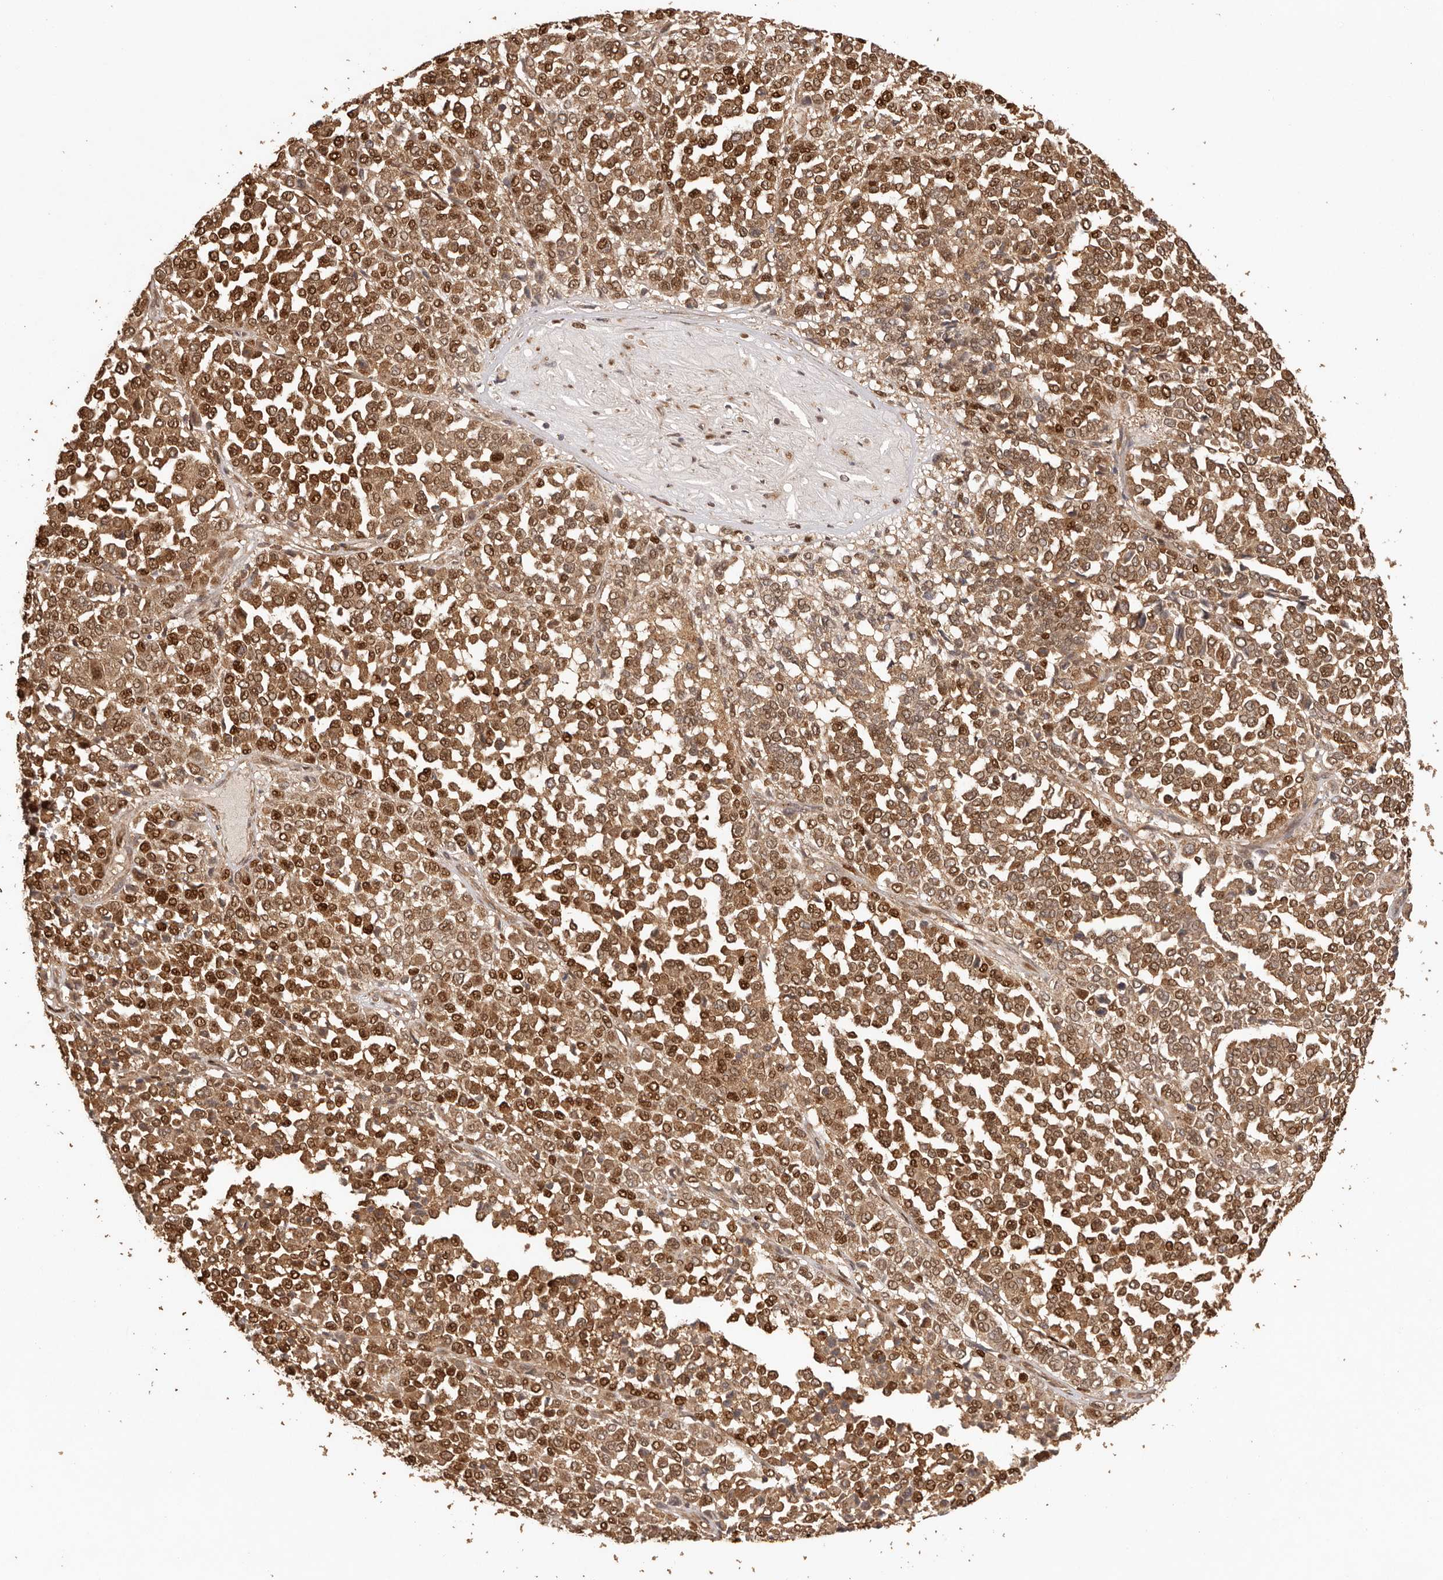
{"staining": {"intensity": "moderate", "quantity": ">75%", "location": "cytoplasmic/membranous,nuclear"}, "tissue": "melanoma", "cell_type": "Tumor cells", "image_type": "cancer", "snomed": [{"axis": "morphology", "description": "Malignant melanoma, Metastatic site"}, {"axis": "topography", "description": "Pancreas"}], "caption": "A medium amount of moderate cytoplasmic/membranous and nuclear staining is present in about >75% of tumor cells in melanoma tissue.", "gene": "UBR2", "patient": {"sex": "female", "age": 30}}